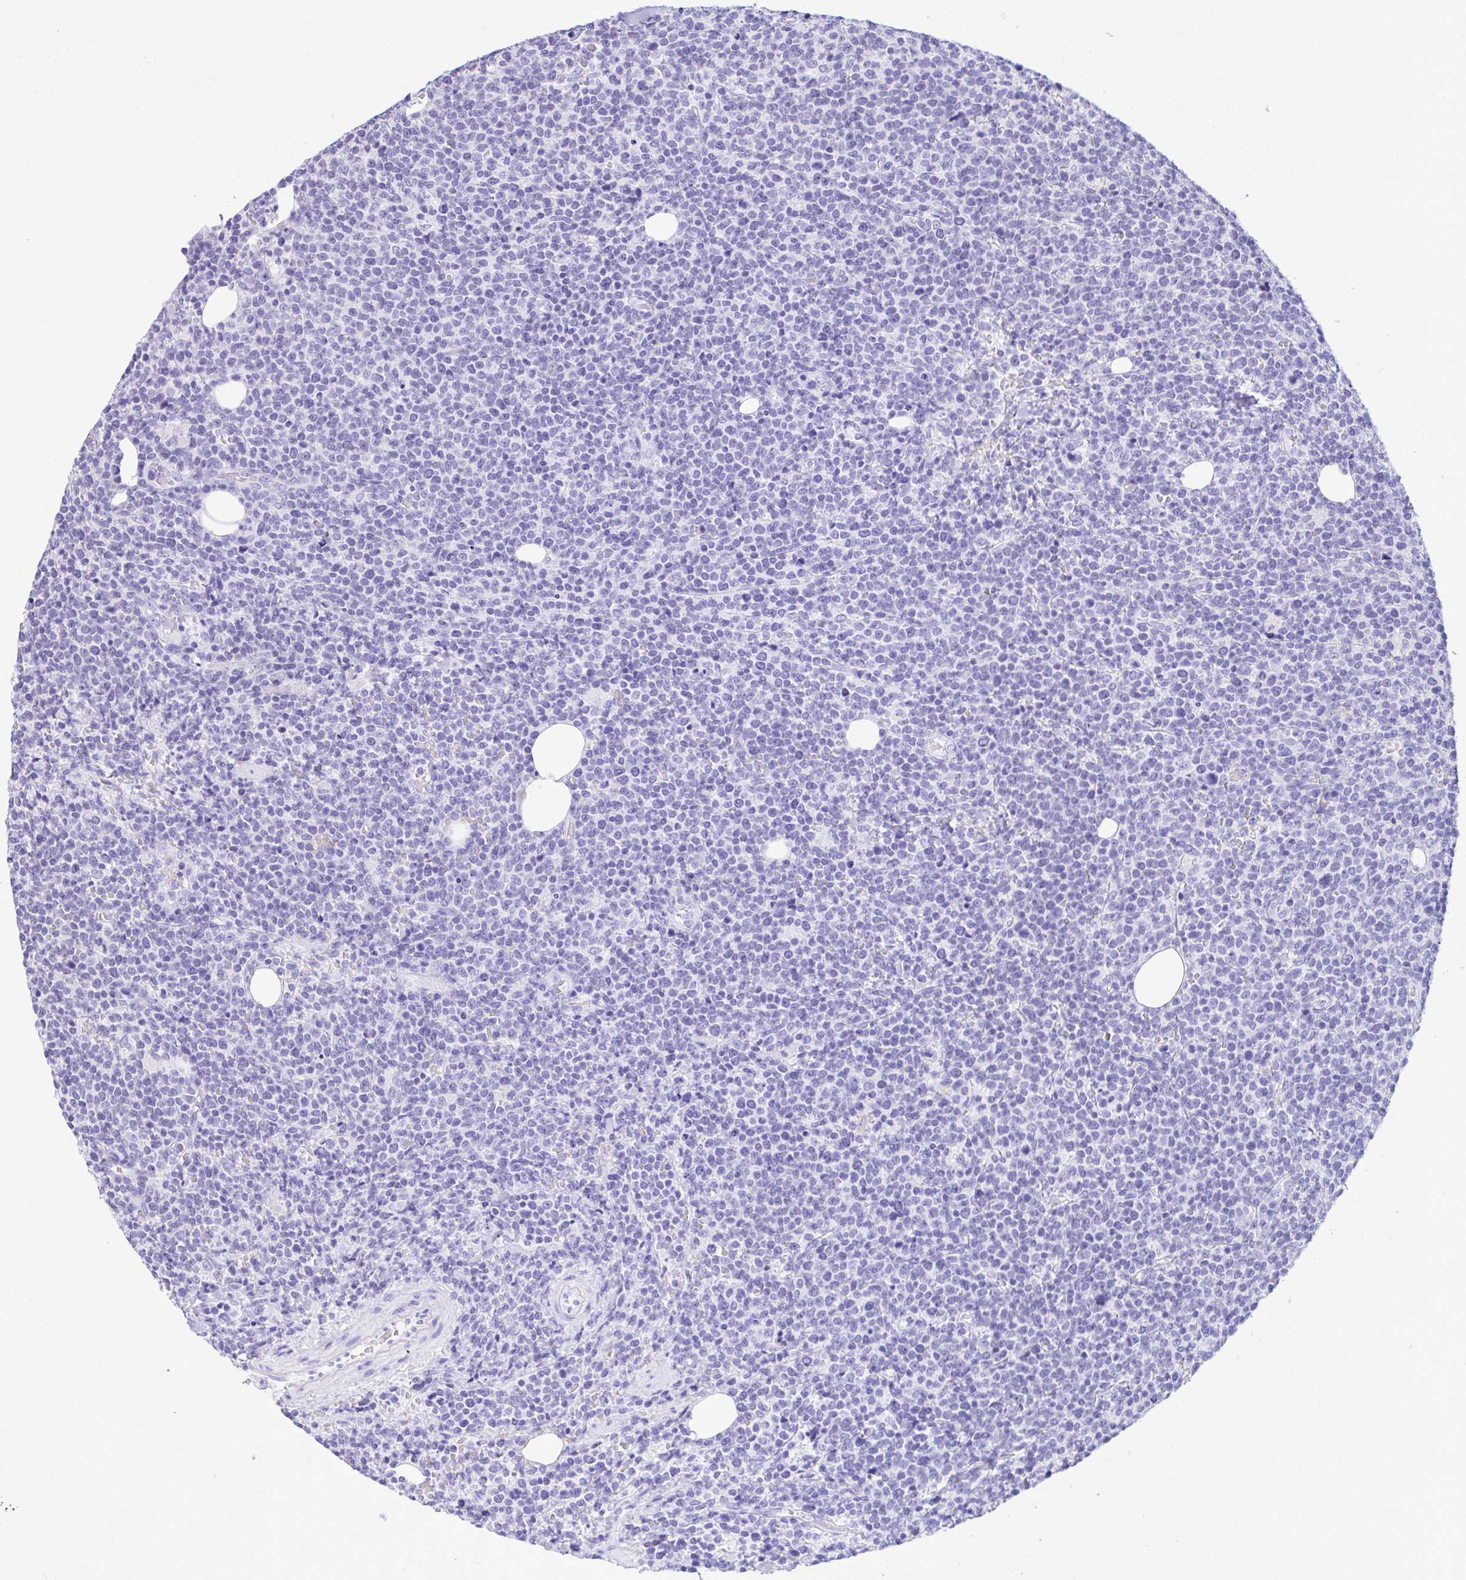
{"staining": {"intensity": "negative", "quantity": "none", "location": "none"}, "tissue": "lymphoma", "cell_type": "Tumor cells", "image_type": "cancer", "snomed": [{"axis": "morphology", "description": "Malignant lymphoma, non-Hodgkin's type, High grade"}, {"axis": "topography", "description": "Lymph node"}], "caption": "Micrograph shows no protein staining in tumor cells of high-grade malignant lymphoma, non-Hodgkin's type tissue. (DAB (3,3'-diaminobenzidine) IHC with hematoxylin counter stain).", "gene": "PGM2L1", "patient": {"sex": "male", "age": 61}}